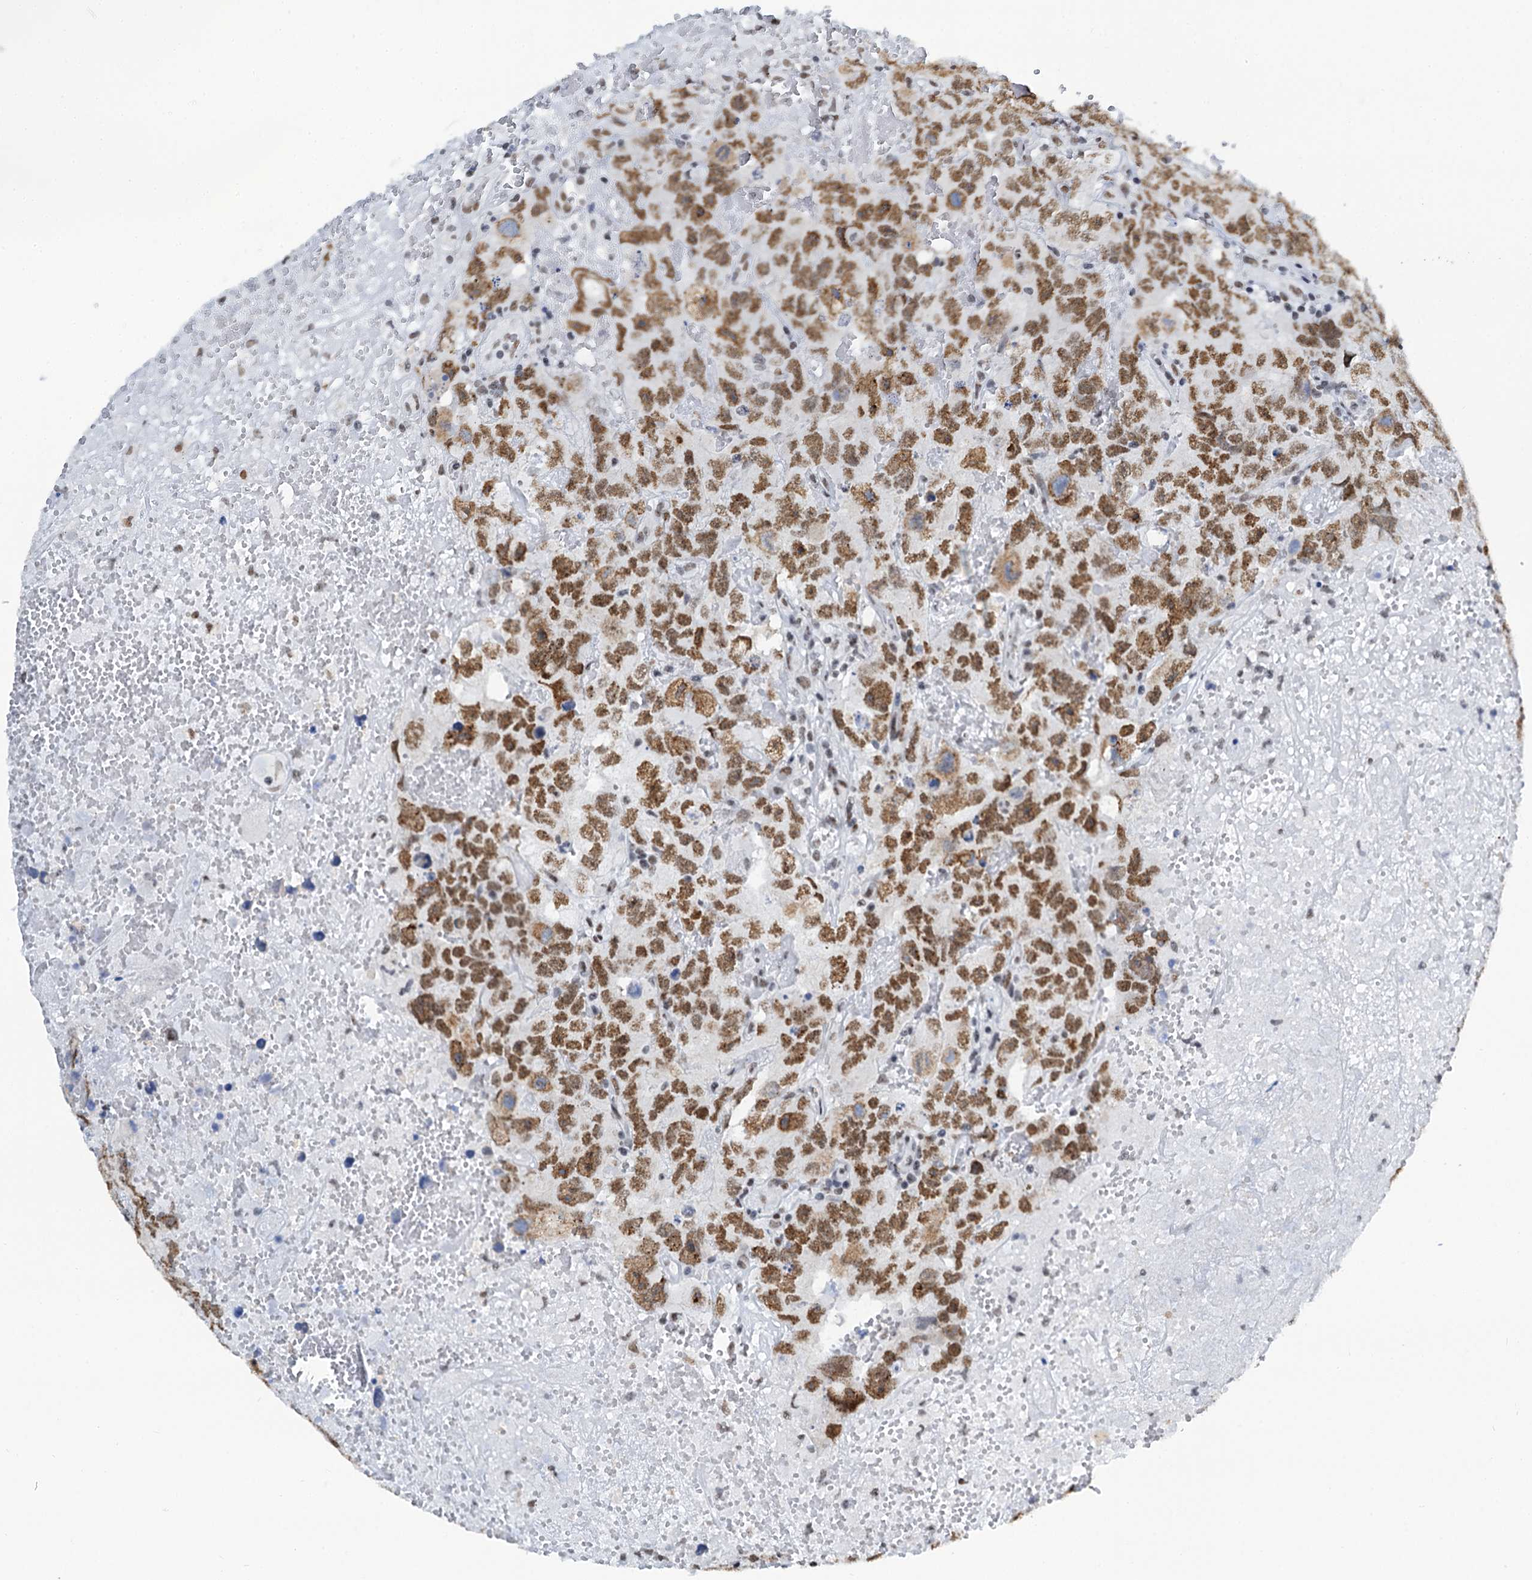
{"staining": {"intensity": "moderate", "quantity": ">75%", "location": "nuclear"}, "tissue": "testis cancer", "cell_type": "Tumor cells", "image_type": "cancer", "snomed": [{"axis": "morphology", "description": "Carcinoma, Embryonal, NOS"}, {"axis": "topography", "description": "Testis"}], "caption": "Moderate nuclear staining for a protein is seen in about >75% of tumor cells of embryonal carcinoma (testis) using immunohistochemistry.", "gene": "SLTM", "patient": {"sex": "male", "age": 45}}